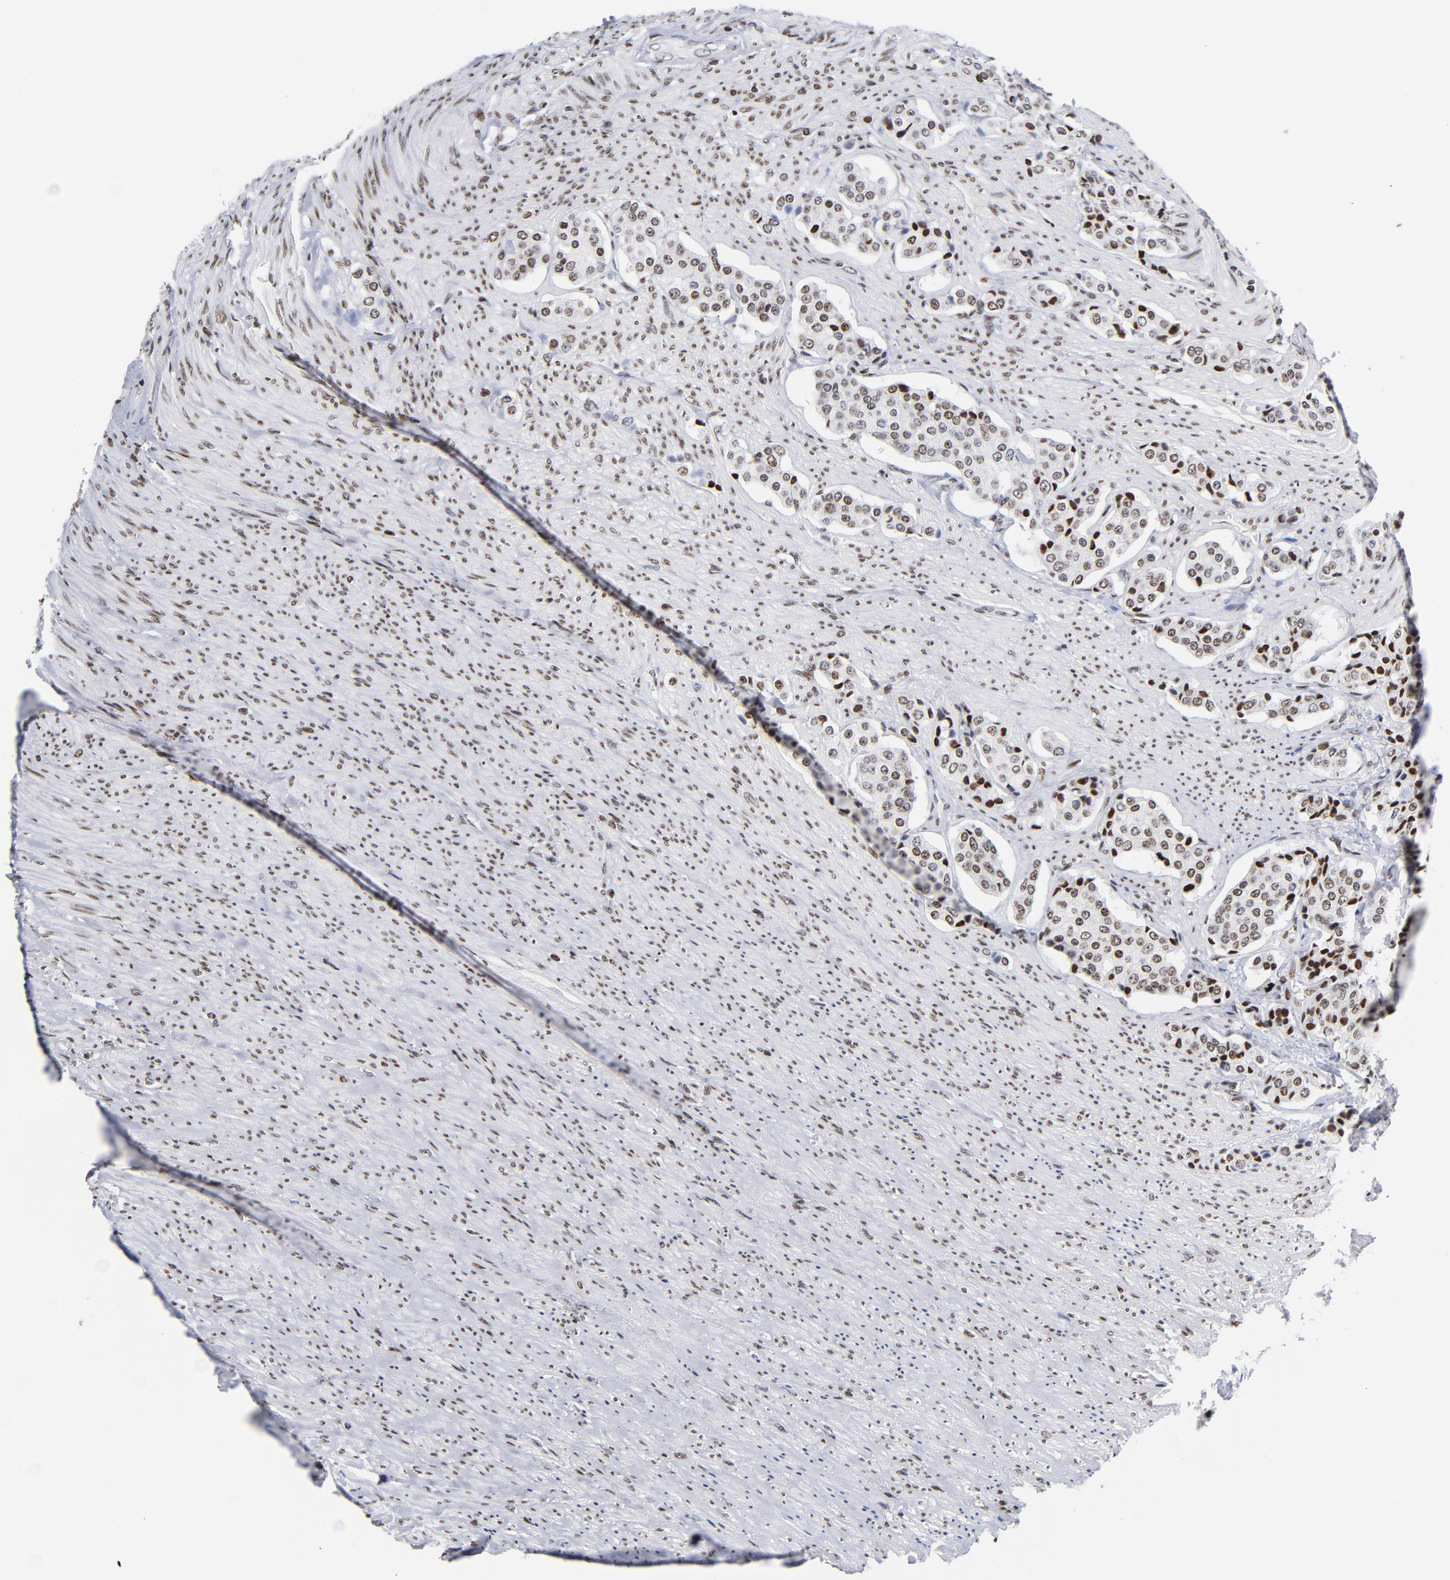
{"staining": {"intensity": "strong", "quantity": ">75%", "location": "nuclear"}, "tissue": "carcinoid", "cell_type": "Tumor cells", "image_type": "cancer", "snomed": [{"axis": "morphology", "description": "Carcinoid, malignant, NOS"}, {"axis": "topography", "description": "Colon"}], "caption": "Strong nuclear protein staining is seen in about >75% of tumor cells in carcinoid (malignant). (Brightfield microscopy of DAB IHC at high magnification).", "gene": "TOP2B", "patient": {"sex": "female", "age": 61}}